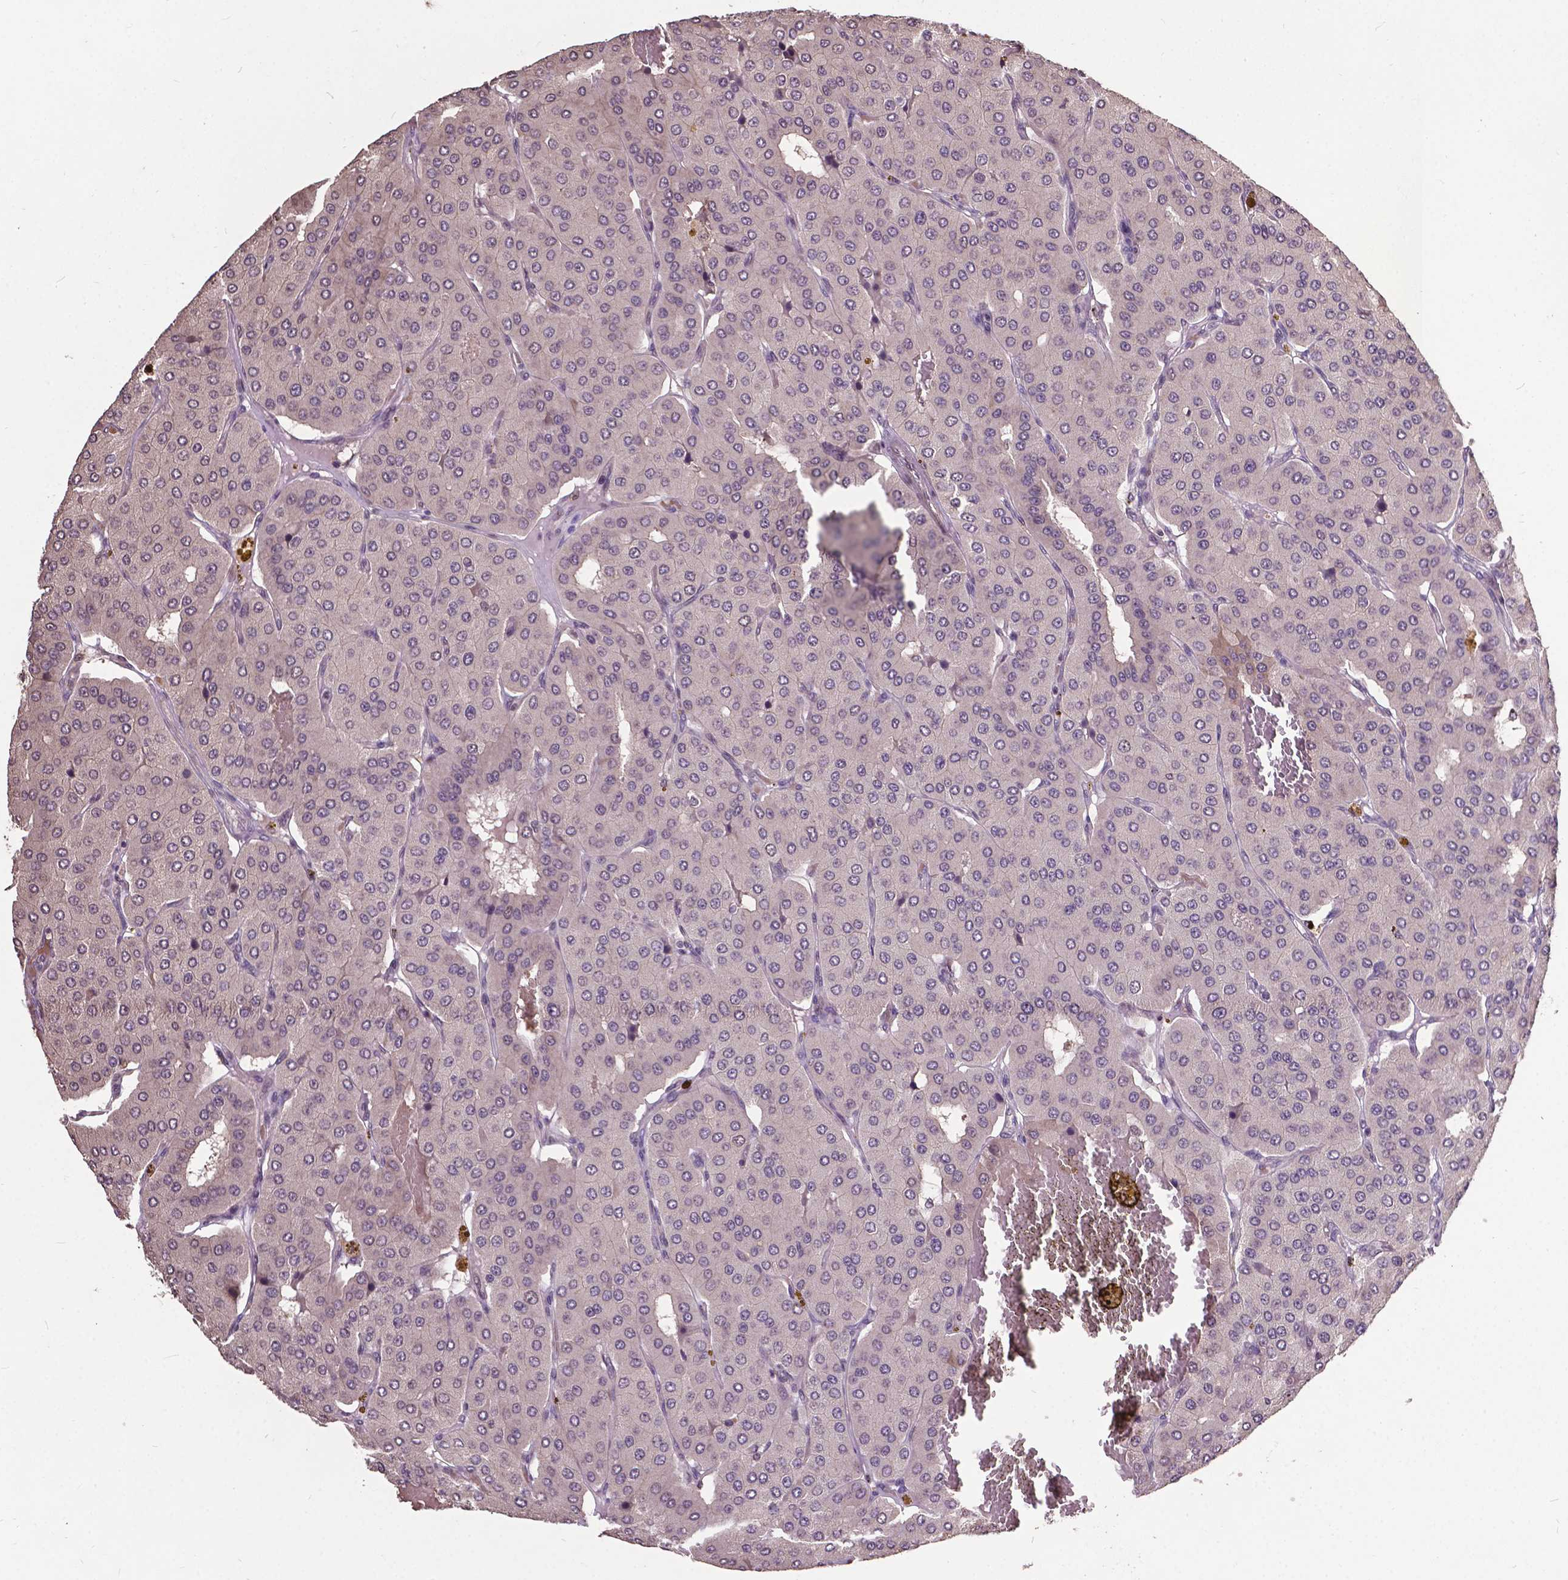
{"staining": {"intensity": "negative", "quantity": "none", "location": "none"}, "tissue": "parathyroid gland", "cell_type": "Glandular cells", "image_type": "normal", "snomed": [{"axis": "morphology", "description": "Normal tissue, NOS"}, {"axis": "morphology", "description": "Adenoma, NOS"}, {"axis": "topography", "description": "Parathyroid gland"}], "caption": "This photomicrograph is of unremarkable parathyroid gland stained with IHC to label a protein in brown with the nuclei are counter-stained blue. There is no expression in glandular cells.", "gene": "GLRA2", "patient": {"sex": "female", "age": 86}}